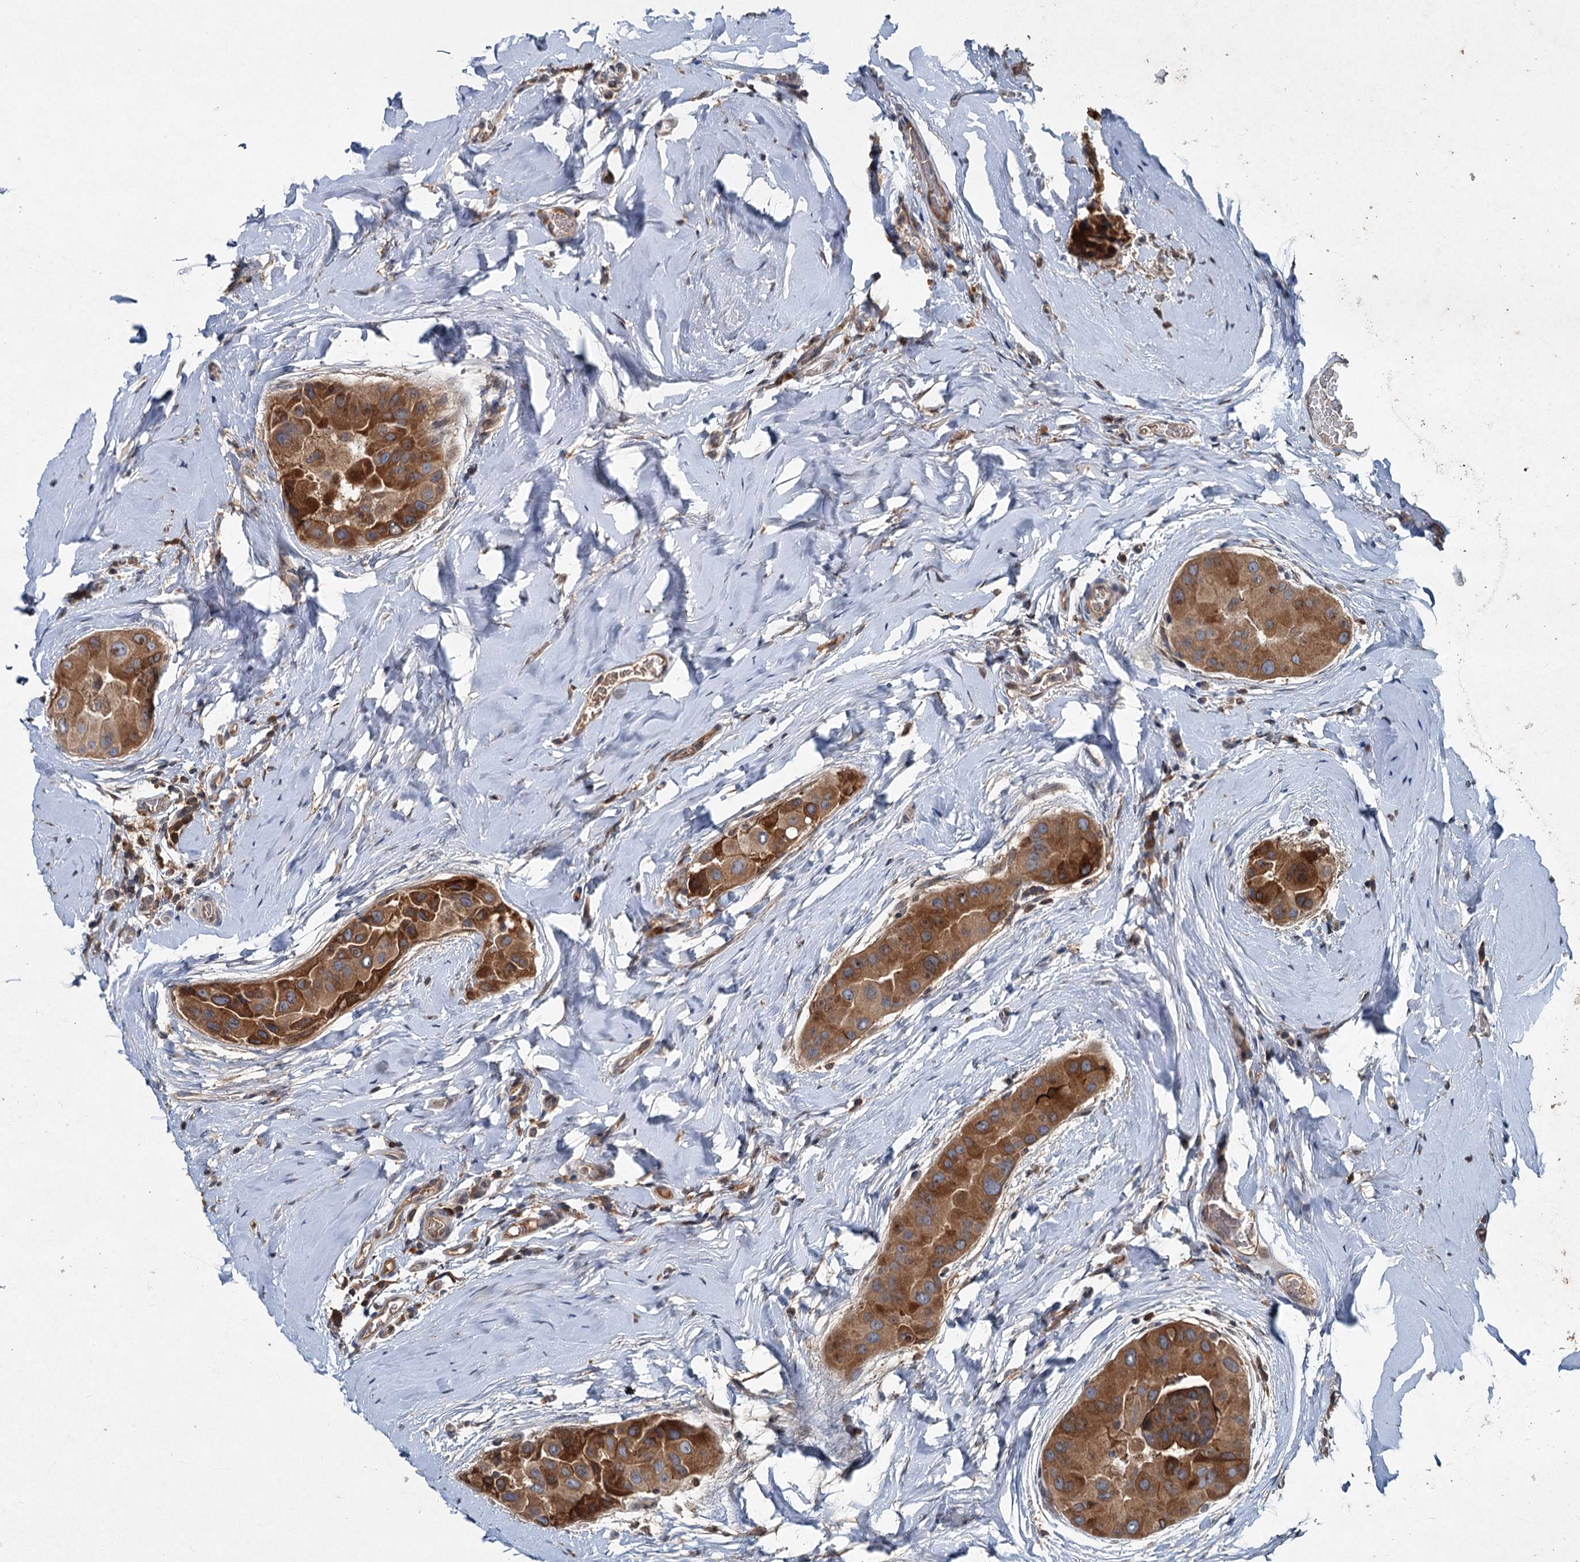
{"staining": {"intensity": "strong", "quantity": ">75%", "location": "cytoplasmic/membranous"}, "tissue": "thyroid cancer", "cell_type": "Tumor cells", "image_type": "cancer", "snomed": [{"axis": "morphology", "description": "Papillary adenocarcinoma, NOS"}, {"axis": "topography", "description": "Thyroid gland"}], "caption": "Immunohistochemistry of thyroid cancer demonstrates high levels of strong cytoplasmic/membranous expression in about >75% of tumor cells.", "gene": "TAPBPL", "patient": {"sex": "male", "age": 33}}